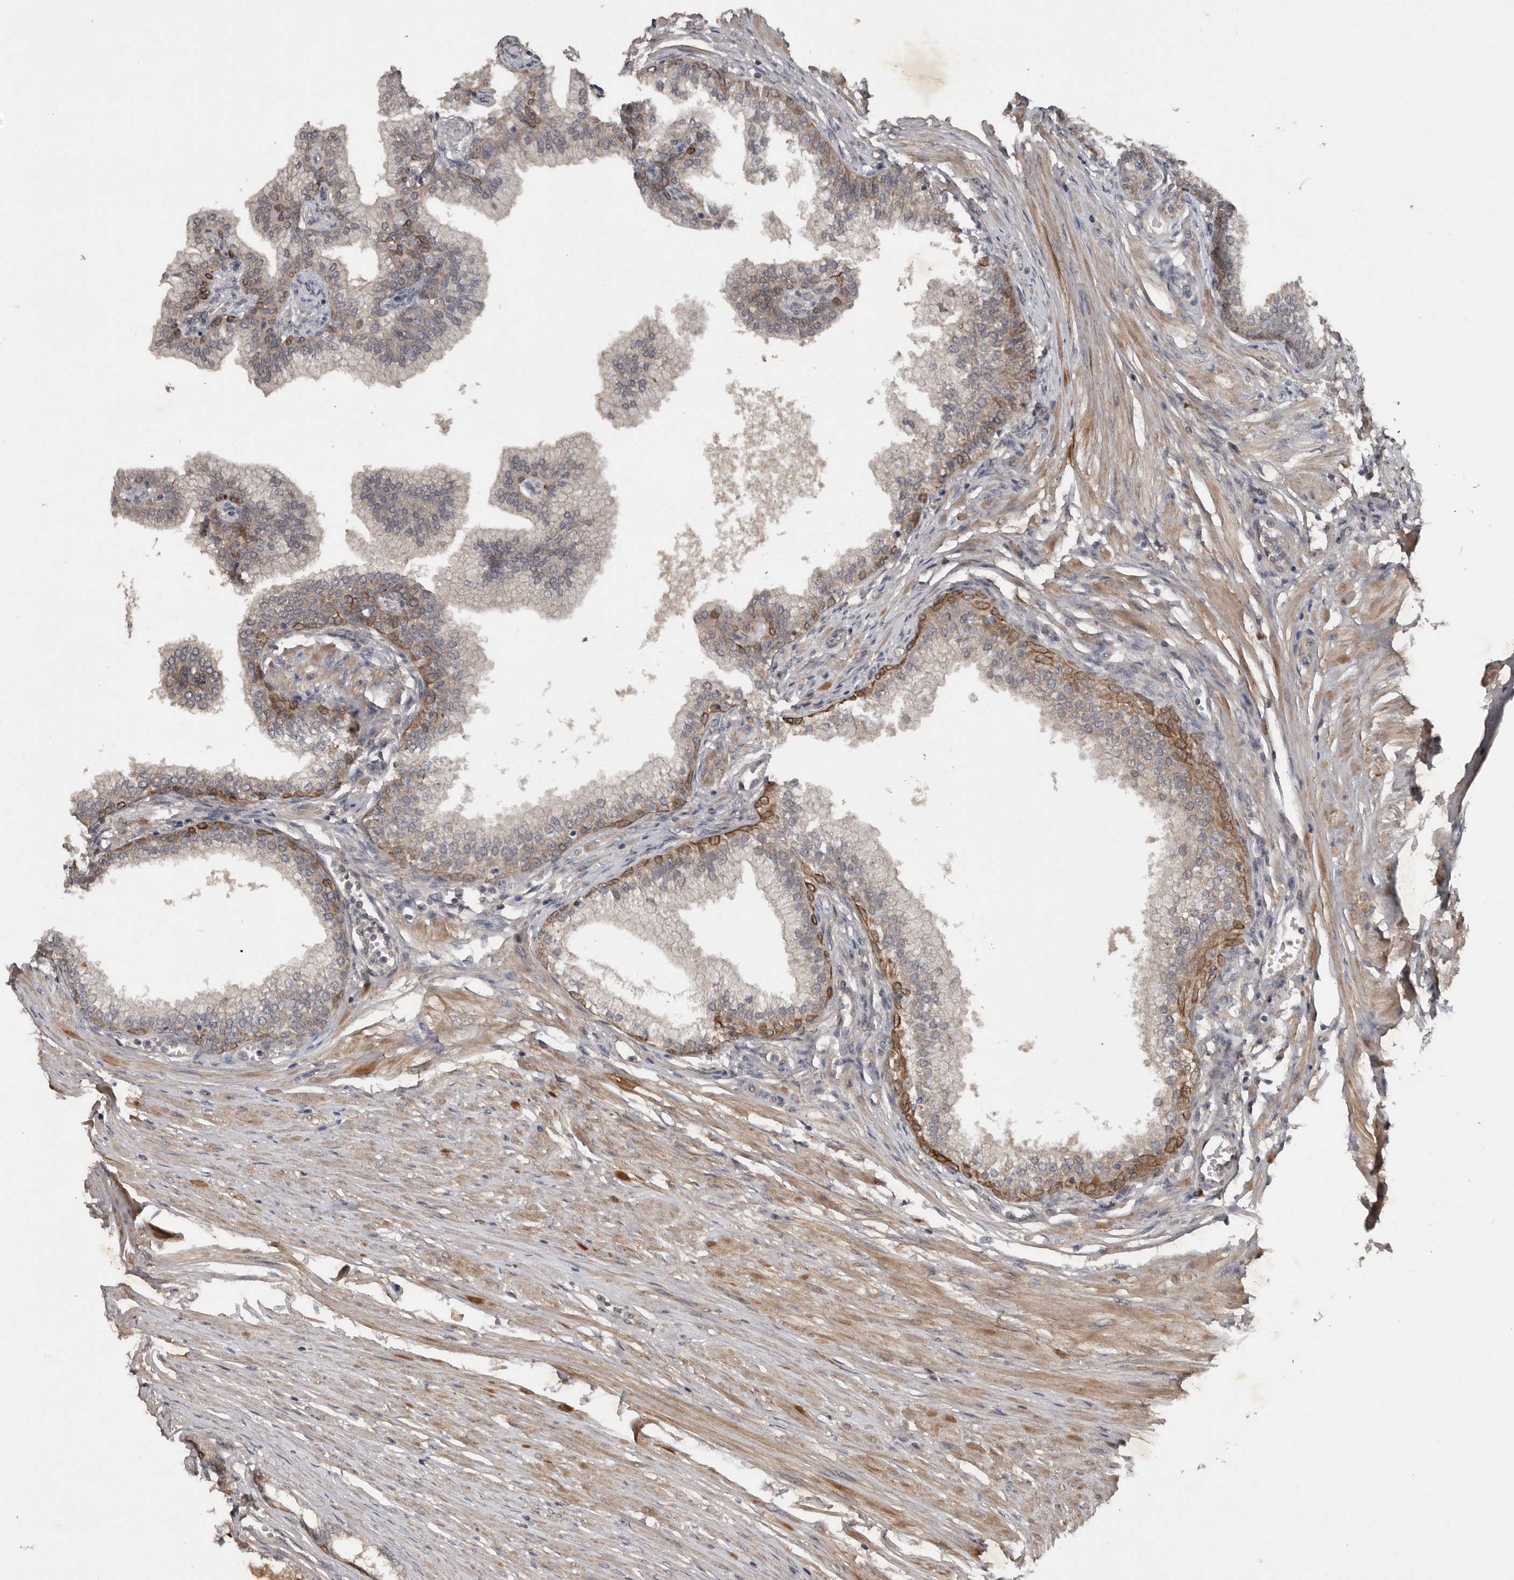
{"staining": {"intensity": "moderate", "quantity": "<25%", "location": "cytoplasmic/membranous"}, "tissue": "prostate", "cell_type": "Glandular cells", "image_type": "normal", "snomed": [{"axis": "morphology", "description": "Normal tissue, NOS"}, {"axis": "morphology", "description": "Urothelial carcinoma, Low grade"}, {"axis": "topography", "description": "Urinary bladder"}, {"axis": "topography", "description": "Prostate"}], "caption": "This is an image of immunohistochemistry (IHC) staining of unremarkable prostate, which shows moderate positivity in the cytoplasmic/membranous of glandular cells.", "gene": "DNAJB4", "patient": {"sex": "male", "age": 60}}